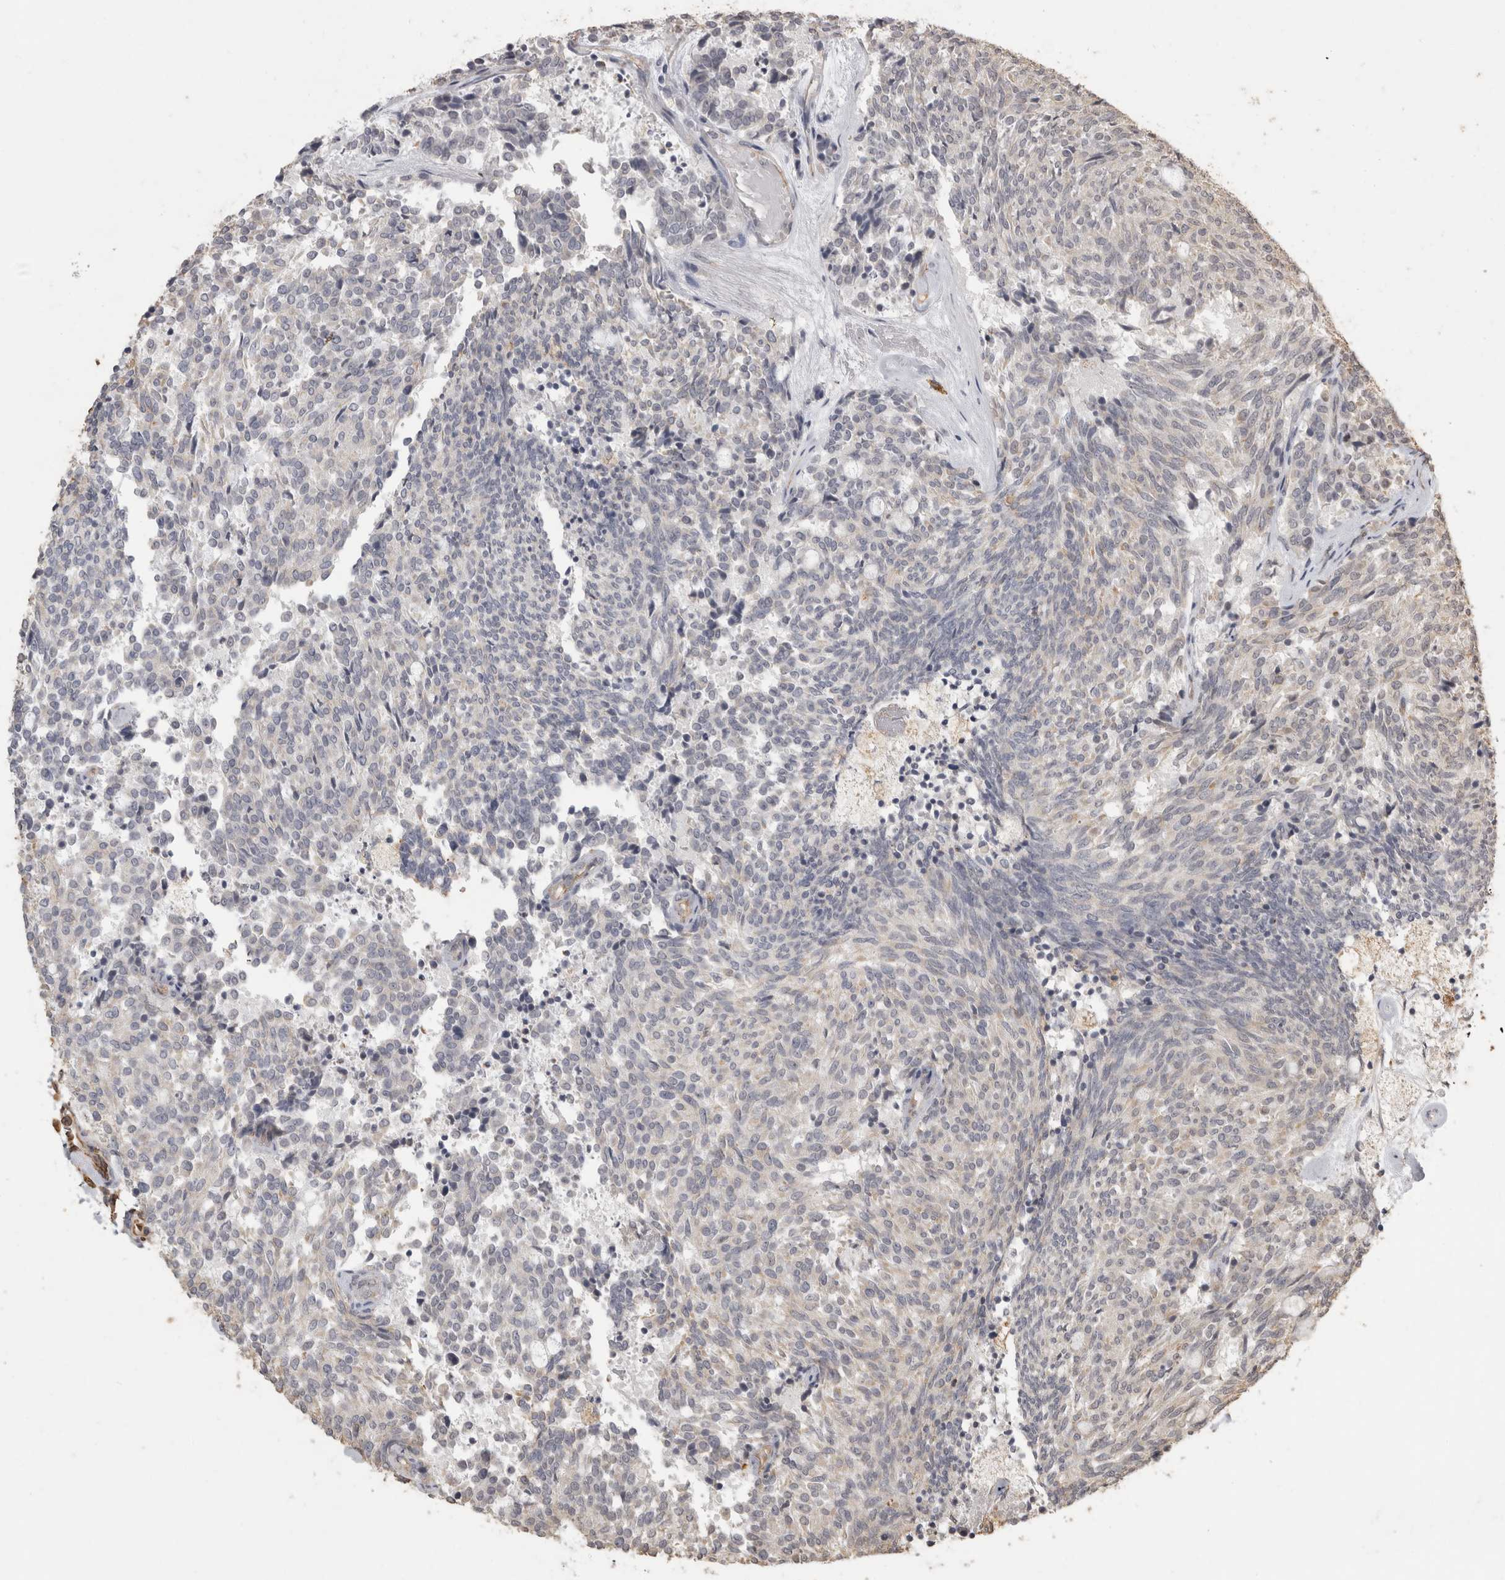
{"staining": {"intensity": "negative", "quantity": "none", "location": "none"}, "tissue": "carcinoid", "cell_type": "Tumor cells", "image_type": "cancer", "snomed": [{"axis": "morphology", "description": "Carcinoid, malignant, NOS"}, {"axis": "topography", "description": "Pancreas"}], "caption": "Malignant carcinoid was stained to show a protein in brown. There is no significant positivity in tumor cells.", "gene": "REPS2", "patient": {"sex": "female", "age": 54}}